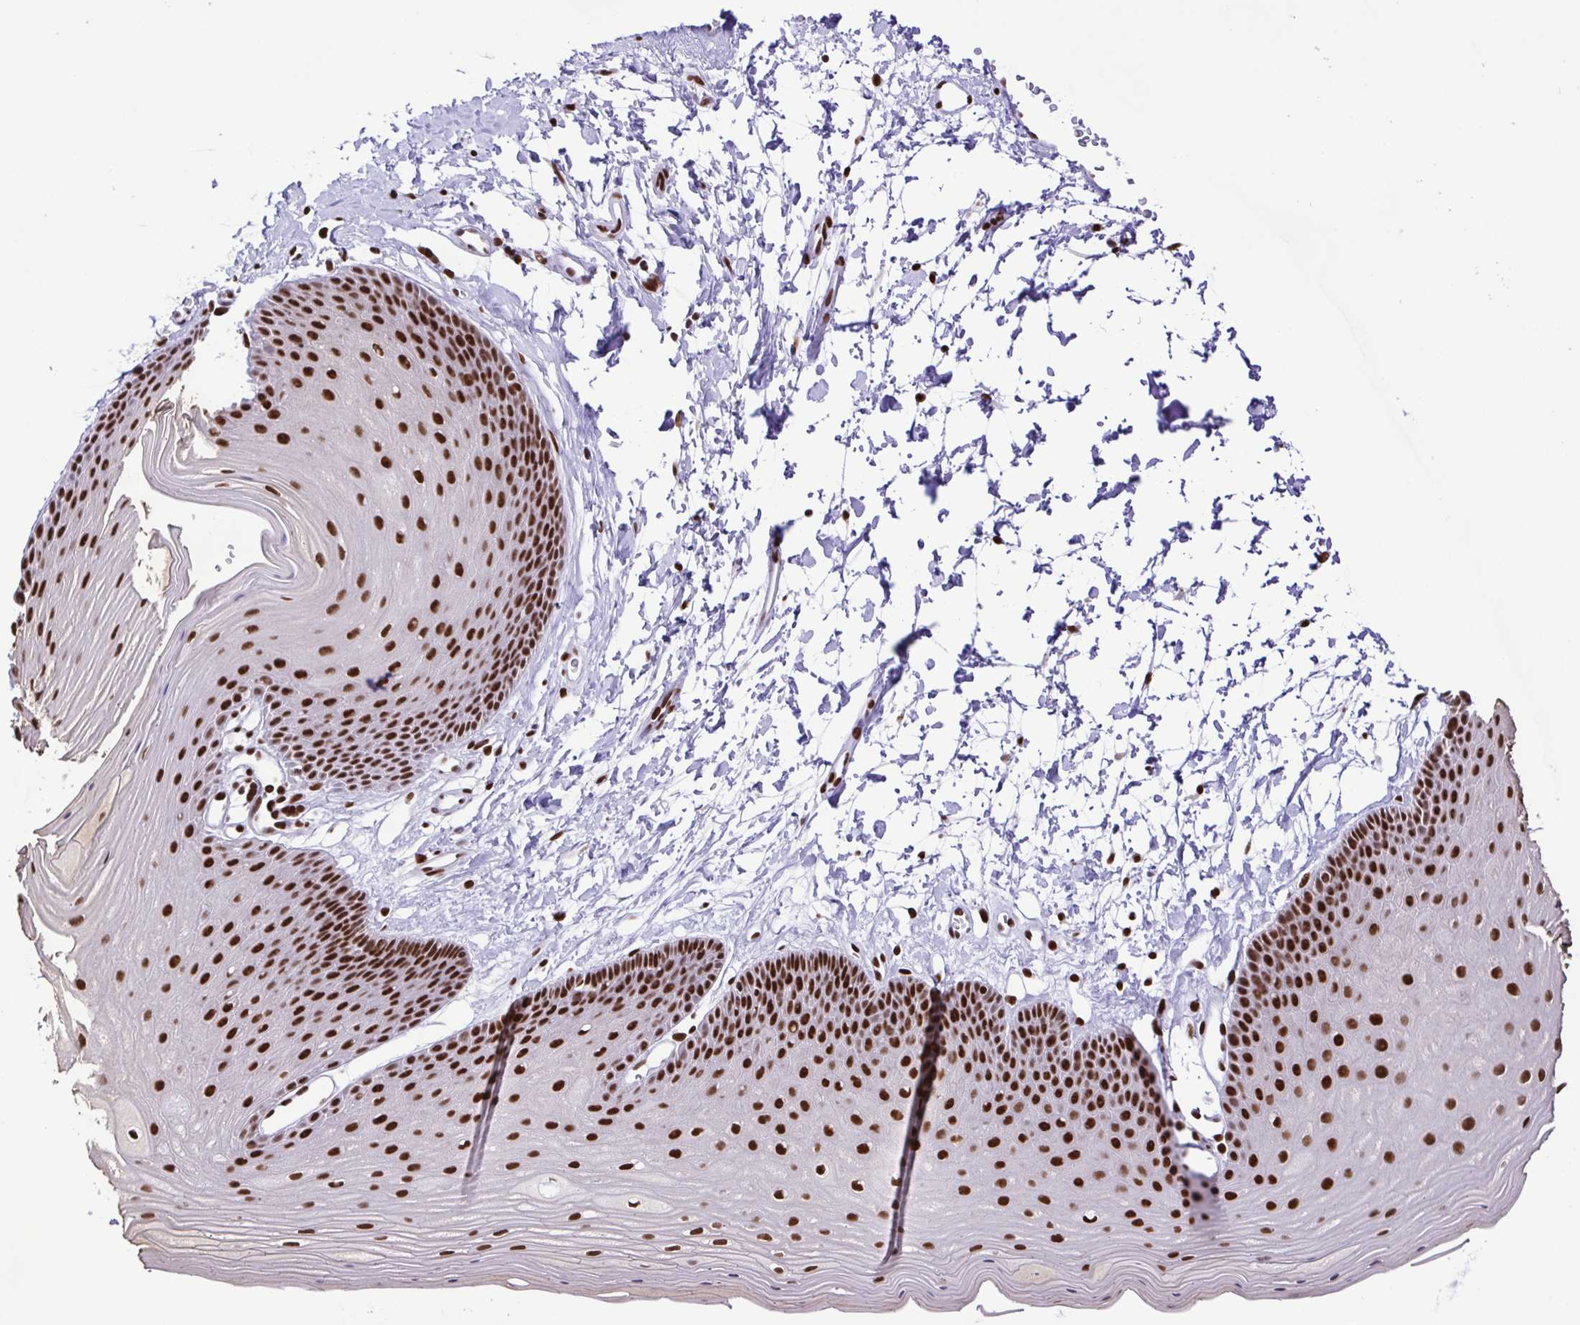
{"staining": {"intensity": "strong", "quantity": ">75%", "location": "nuclear"}, "tissue": "skin", "cell_type": "Epidermal cells", "image_type": "normal", "snomed": [{"axis": "morphology", "description": "Normal tissue, NOS"}, {"axis": "topography", "description": "Anal"}], "caption": "Immunohistochemical staining of normal human skin exhibits strong nuclear protein expression in about >75% of epidermal cells.", "gene": "TRIM28", "patient": {"sex": "male", "age": 53}}